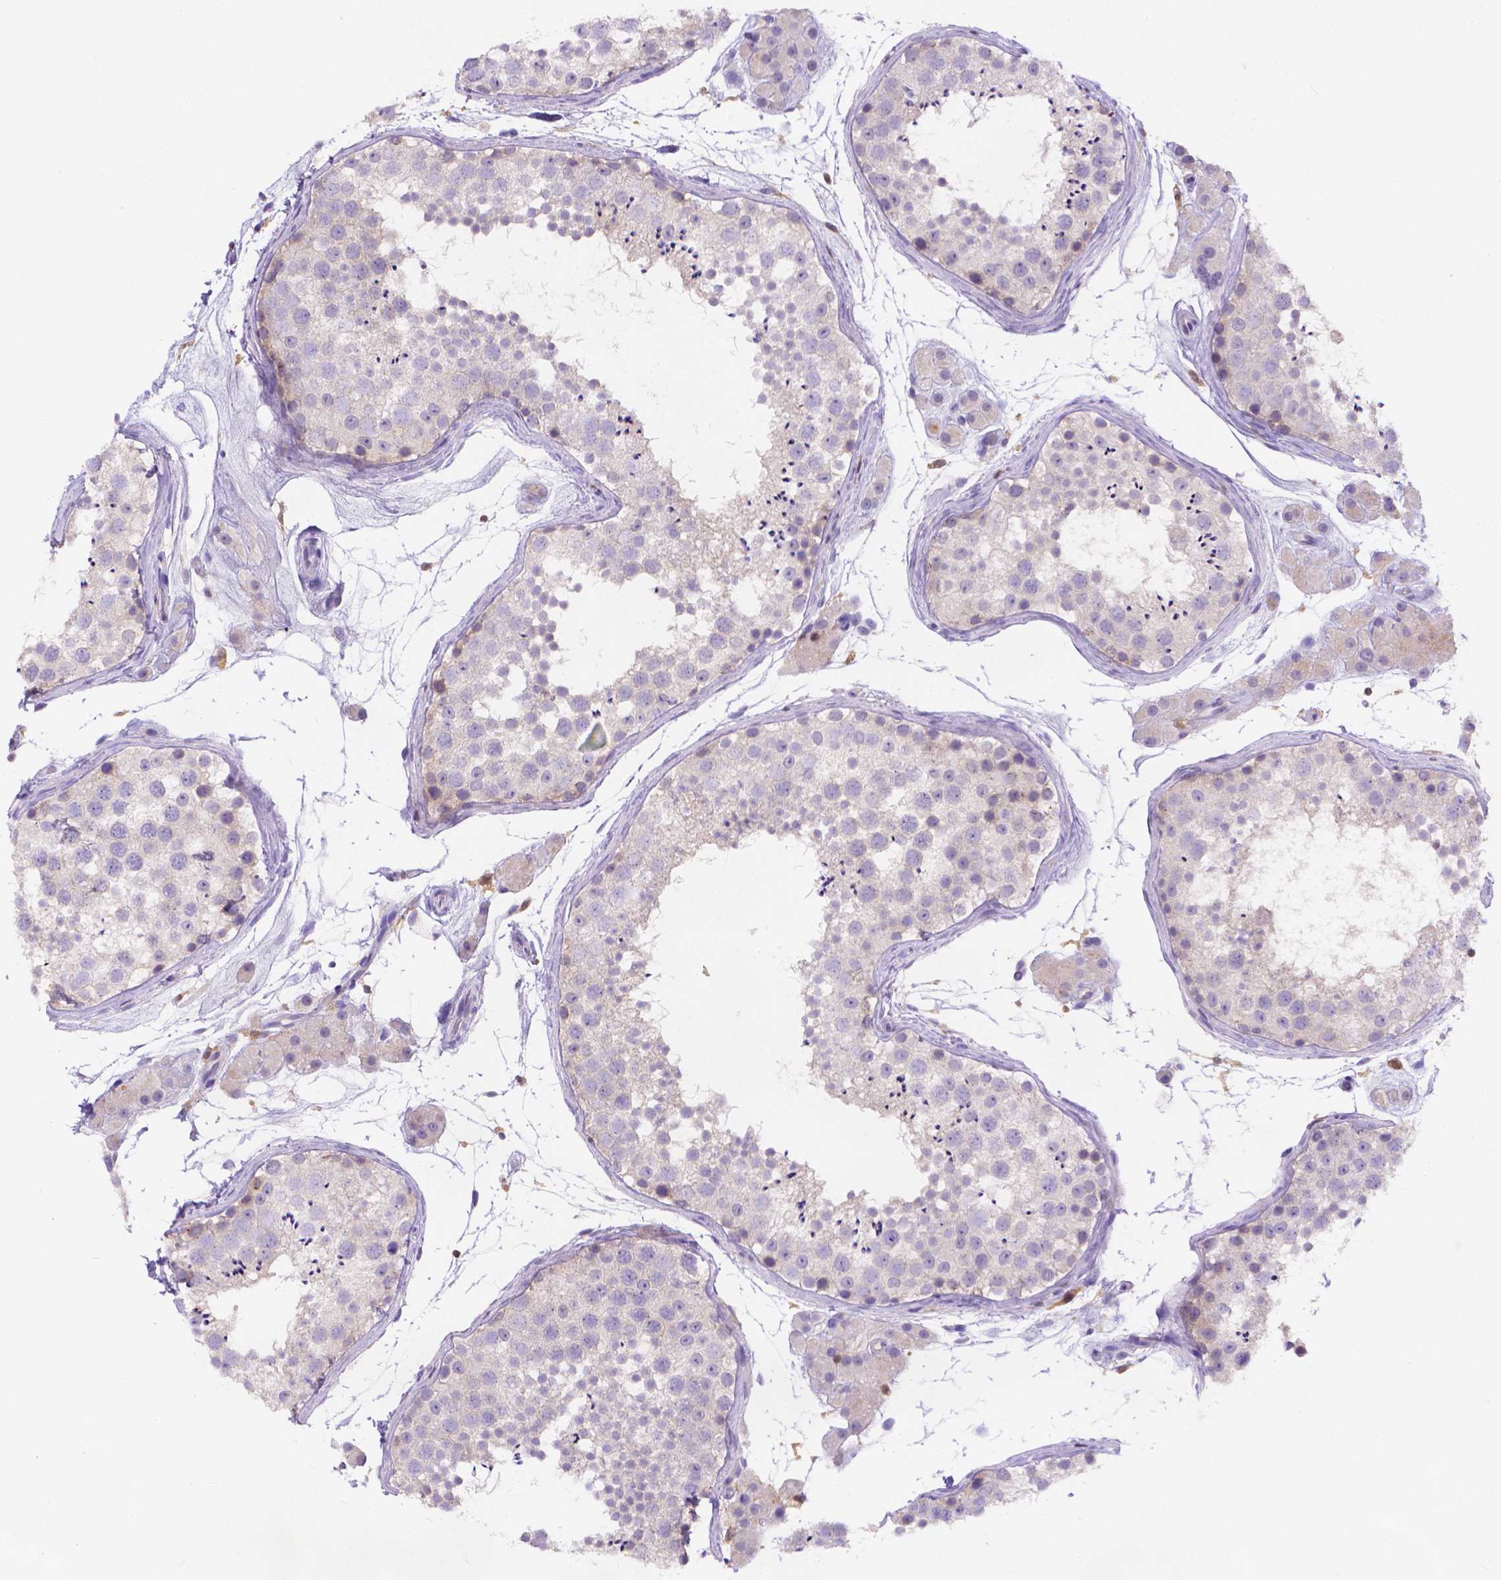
{"staining": {"intensity": "negative", "quantity": "none", "location": "none"}, "tissue": "testis", "cell_type": "Cells in seminiferous ducts", "image_type": "normal", "snomed": [{"axis": "morphology", "description": "Normal tissue, NOS"}, {"axis": "topography", "description": "Testis"}], "caption": "This is an immunohistochemistry image of normal testis. There is no expression in cells in seminiferous ducts.", "gene": "FGD2", "patient": {"sex": "male", "age": 41}}